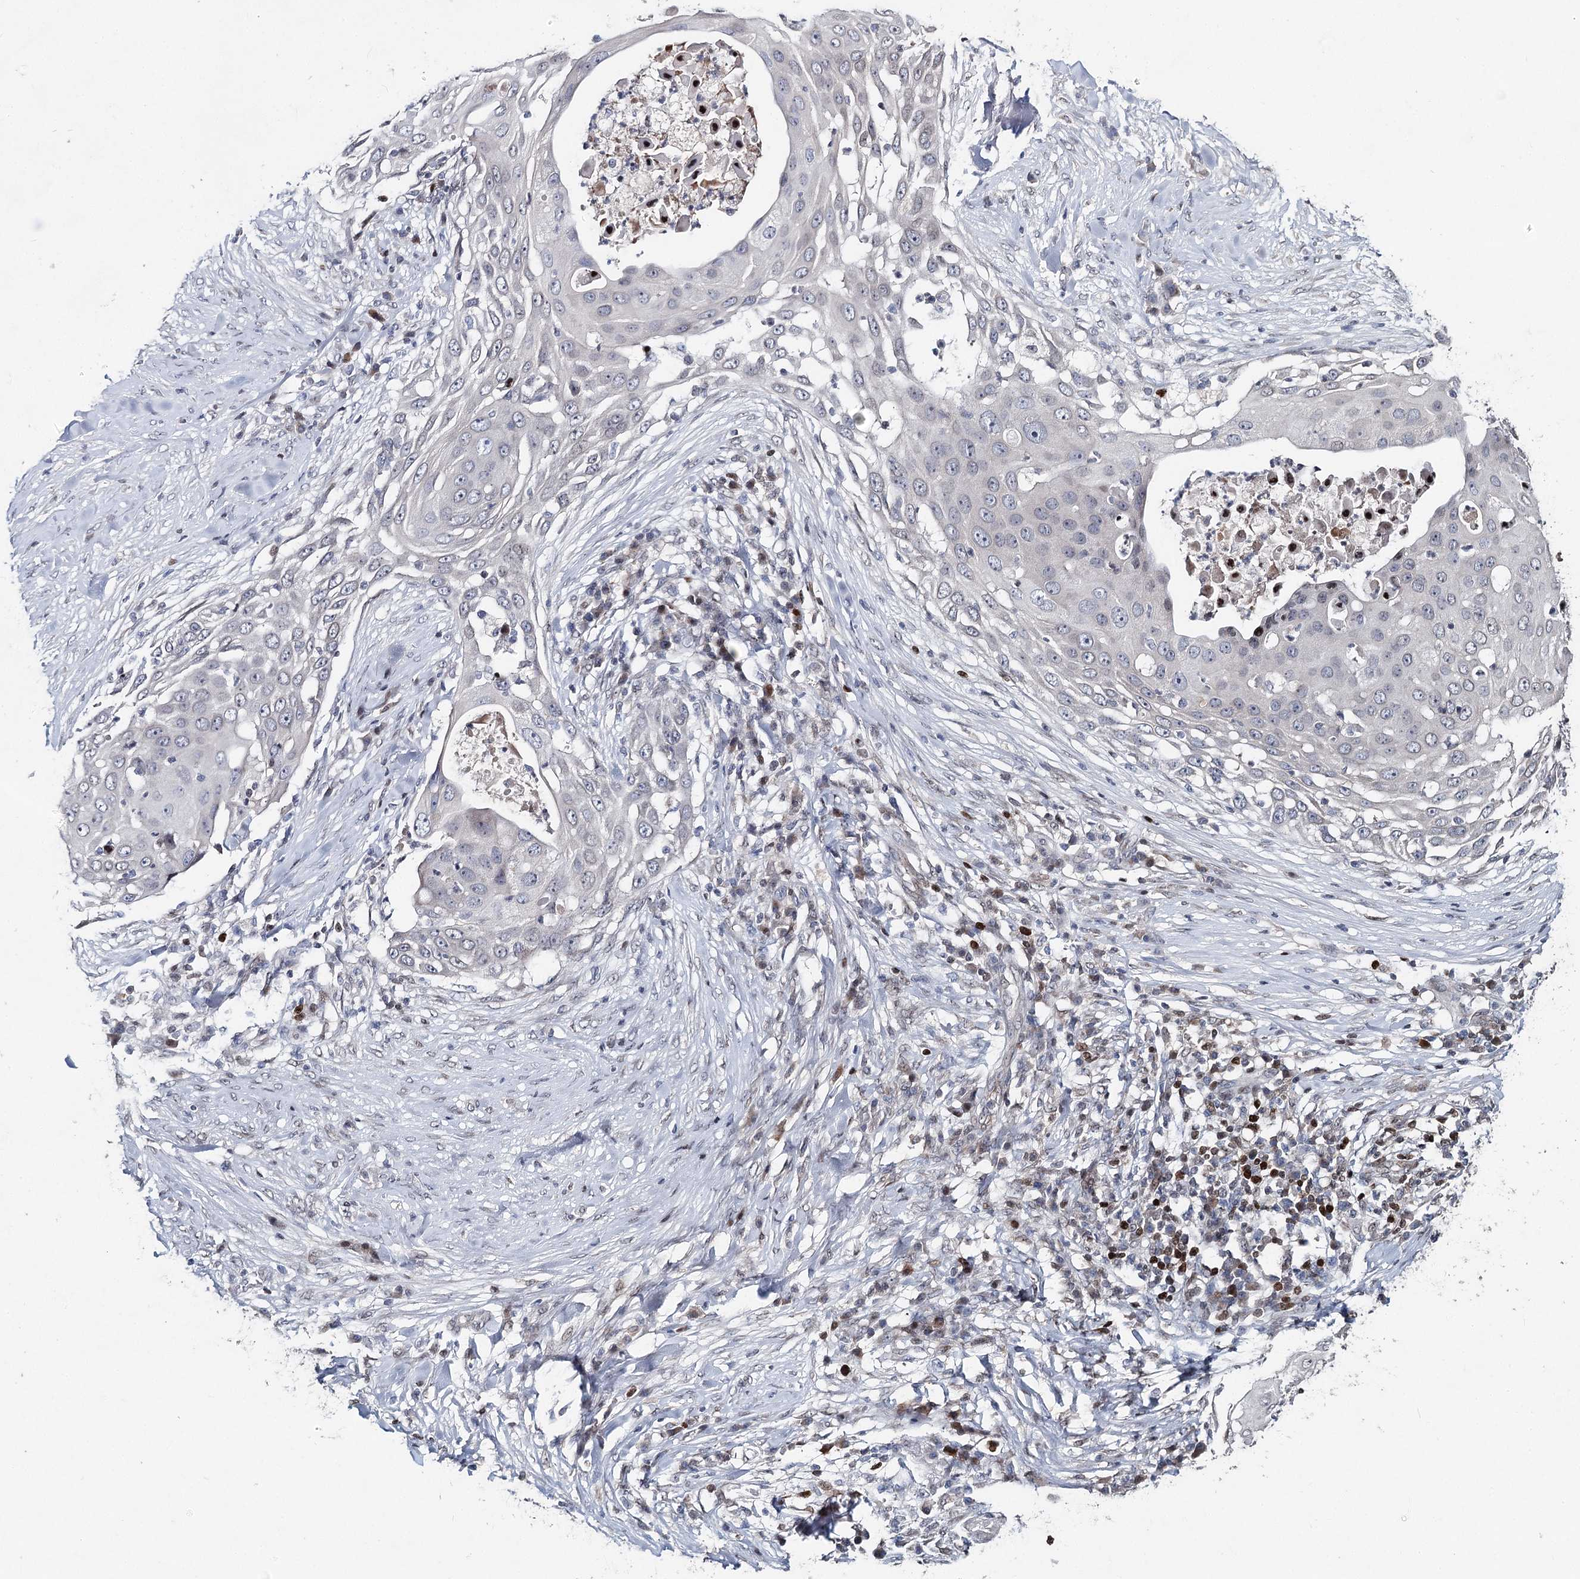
{"staining": {"intensity": "negative", "quantity": "none", "location": "none"}, "tissue": "skin cancer", "cell_type": "Tumor cells", "image_type": "cancer", "snomed": [{"axis": "morphology", "description": "Squamous cell carcinoma, NOS"}, {"axis": "topography", "description": "Skin"}], "caption": "Tumor cells are negative for brown protein staining in skin cancer.", "gene": "FRMD4A", "patient": {"sex": "female", "age": 44}}